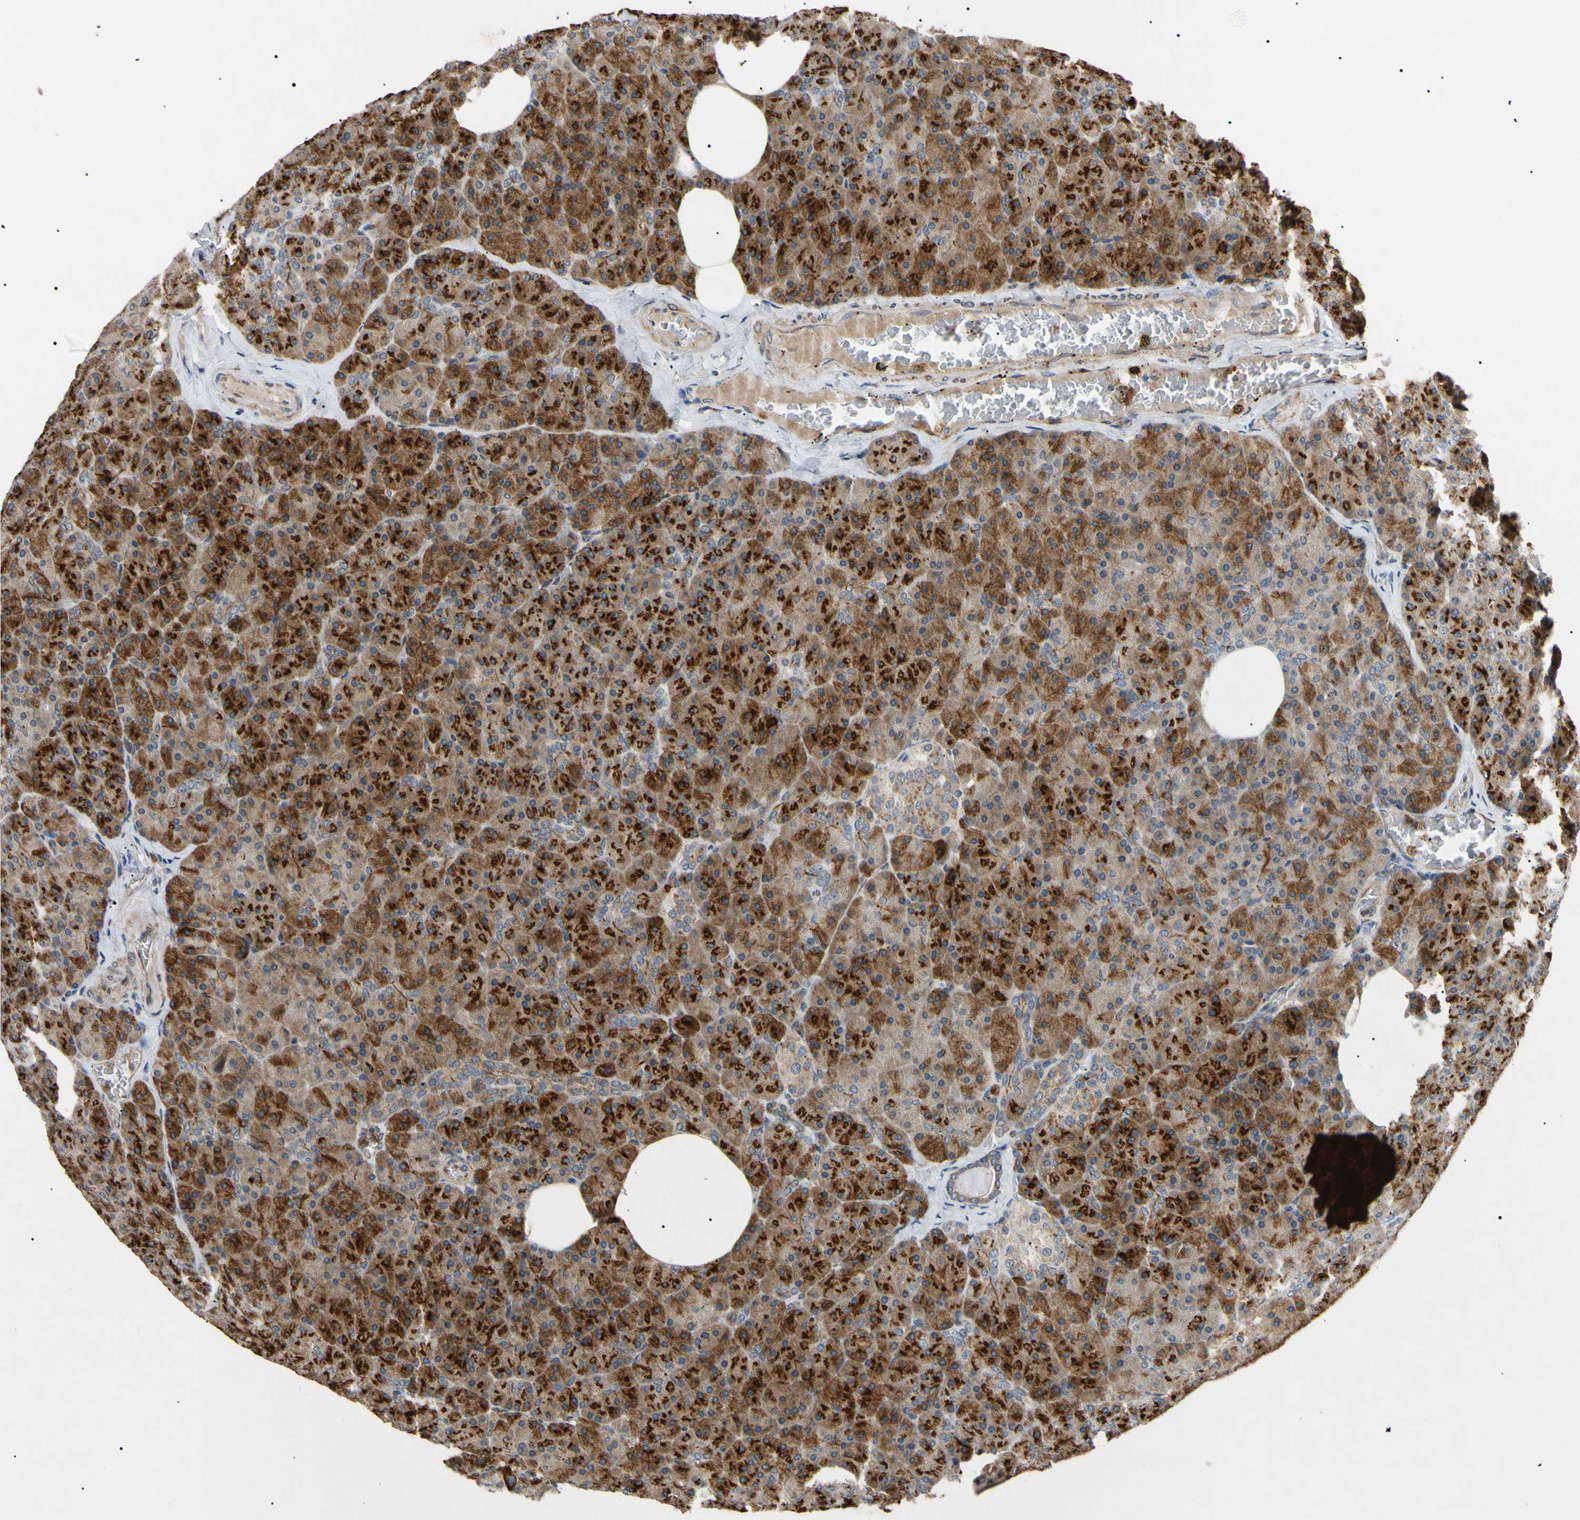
{"staining": {"intensity": "strong", "quantity": ">75%", "location": "cytoplasmic/membranous"}, "tissue": "pancreas", "cell_type": "Exocrine glandular cells", "image_type": "normal", "snomed": [{"axis": "morphology", "description": "Normal tissue, NOS"}, {"axis": "topography", "description": "Pancreas"}], "caption": "IHC (DAB (3,3'-diaminobenzidine)) staining of unremarkable pancreas demonstrates strong cytoplasmic/membranous protein positivity in about >75% of exocrine glandular cells.", "gene": "TUBB4A", "patient": {"sex": "female", "age": 35}}